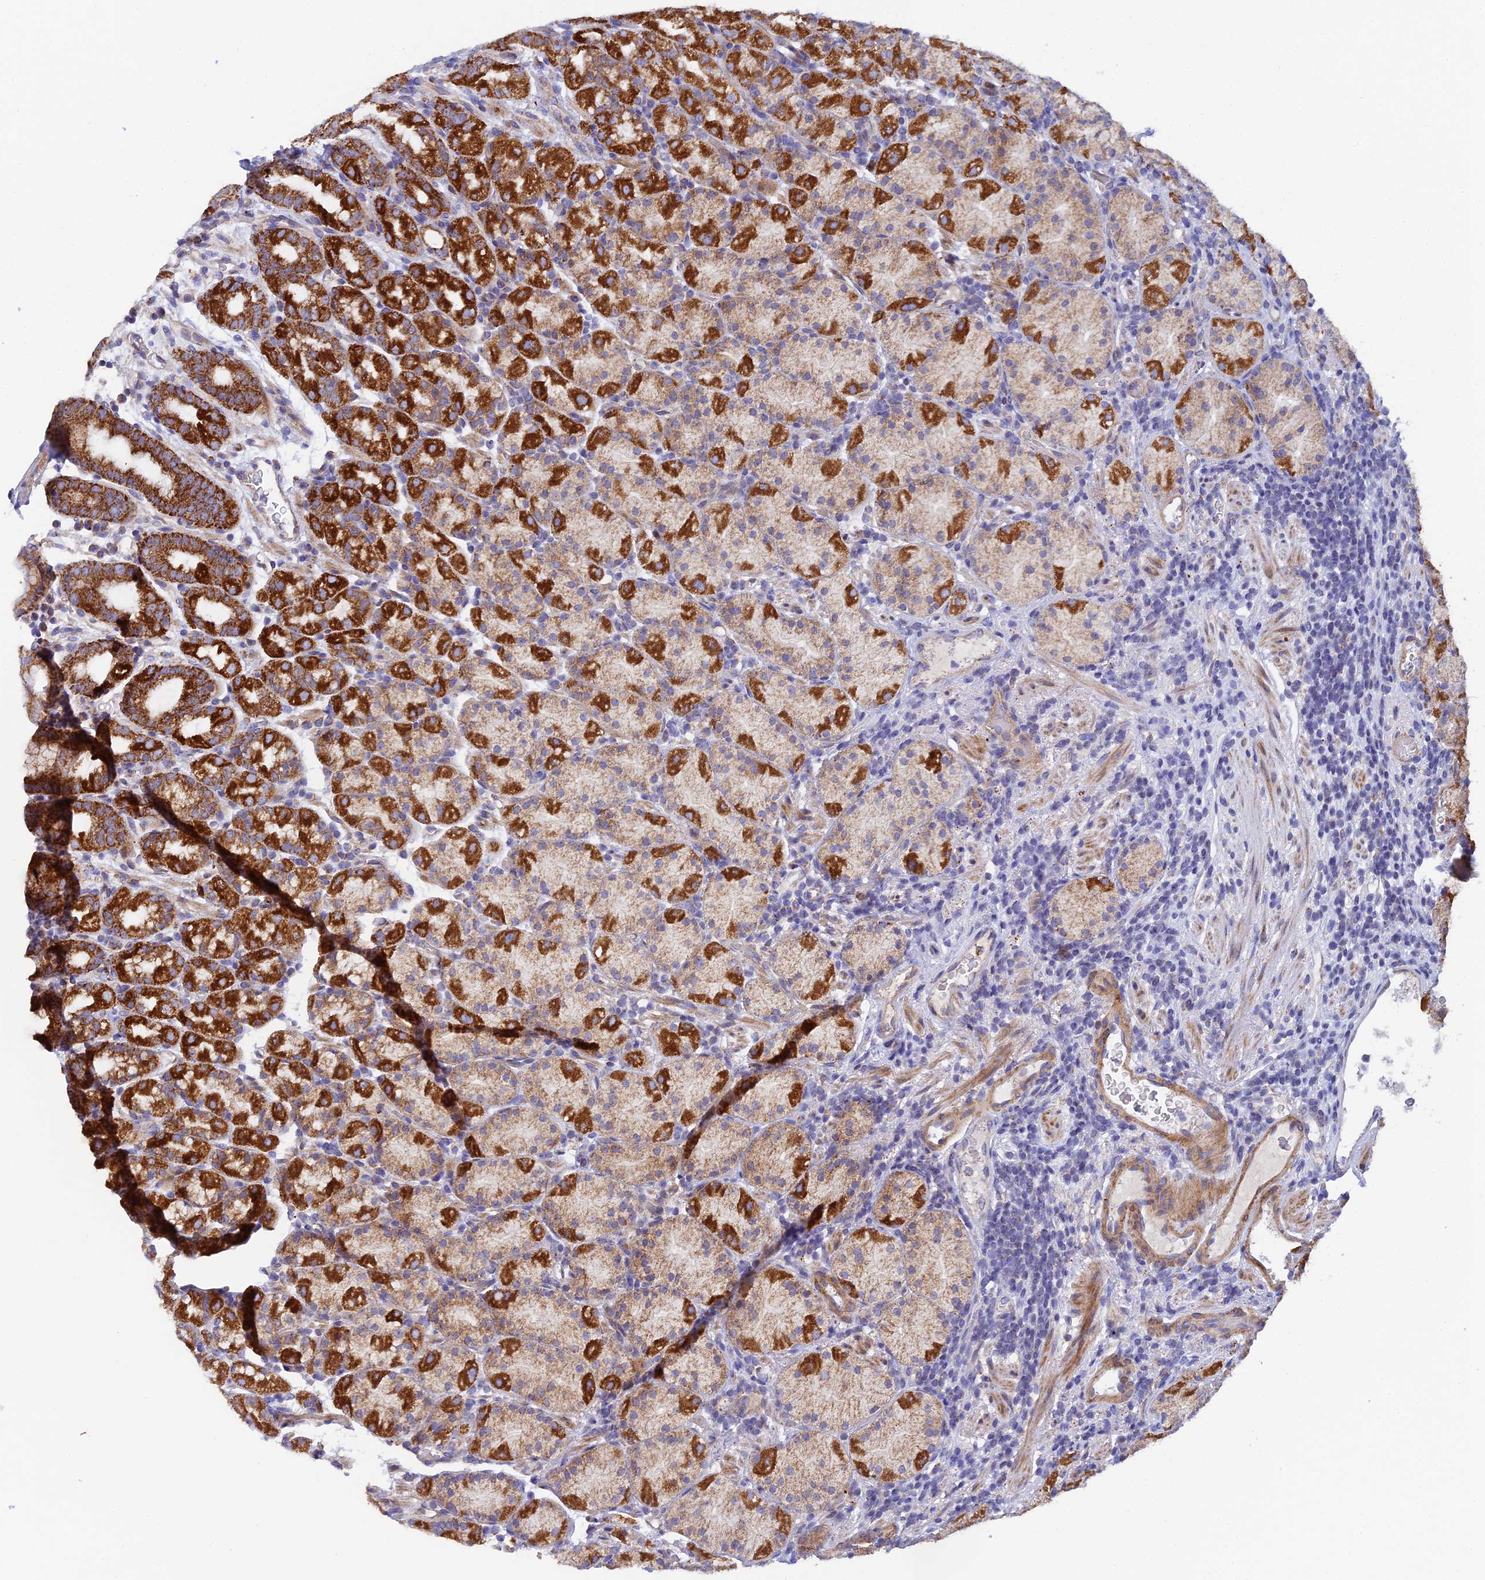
{"staining": {"intensity": "strong", "quantity": ">75%", "location": "cytoplasmic/membranous"}, "tissue": "stomach", "cell_type": "Glandular cells", "image_type": "normal", "snomed": [{"axis": "morphology", "description": "Normal tissue, NOS"}, {"axis": "topography", "description": "Stomach, upper"}, {"axis": "topography", "description": "Stomach, lower"}, {"axis": "topography", "description": "Small intestine"}], "caption": "IHC of benign human stomach displays high levels of strong cytoplasmic/membranous expression in about >75% of glandular cells. Nuclei are stained in blue.", "gene": "CSPG4", "patient": {"sex": "male", "age": 68}}